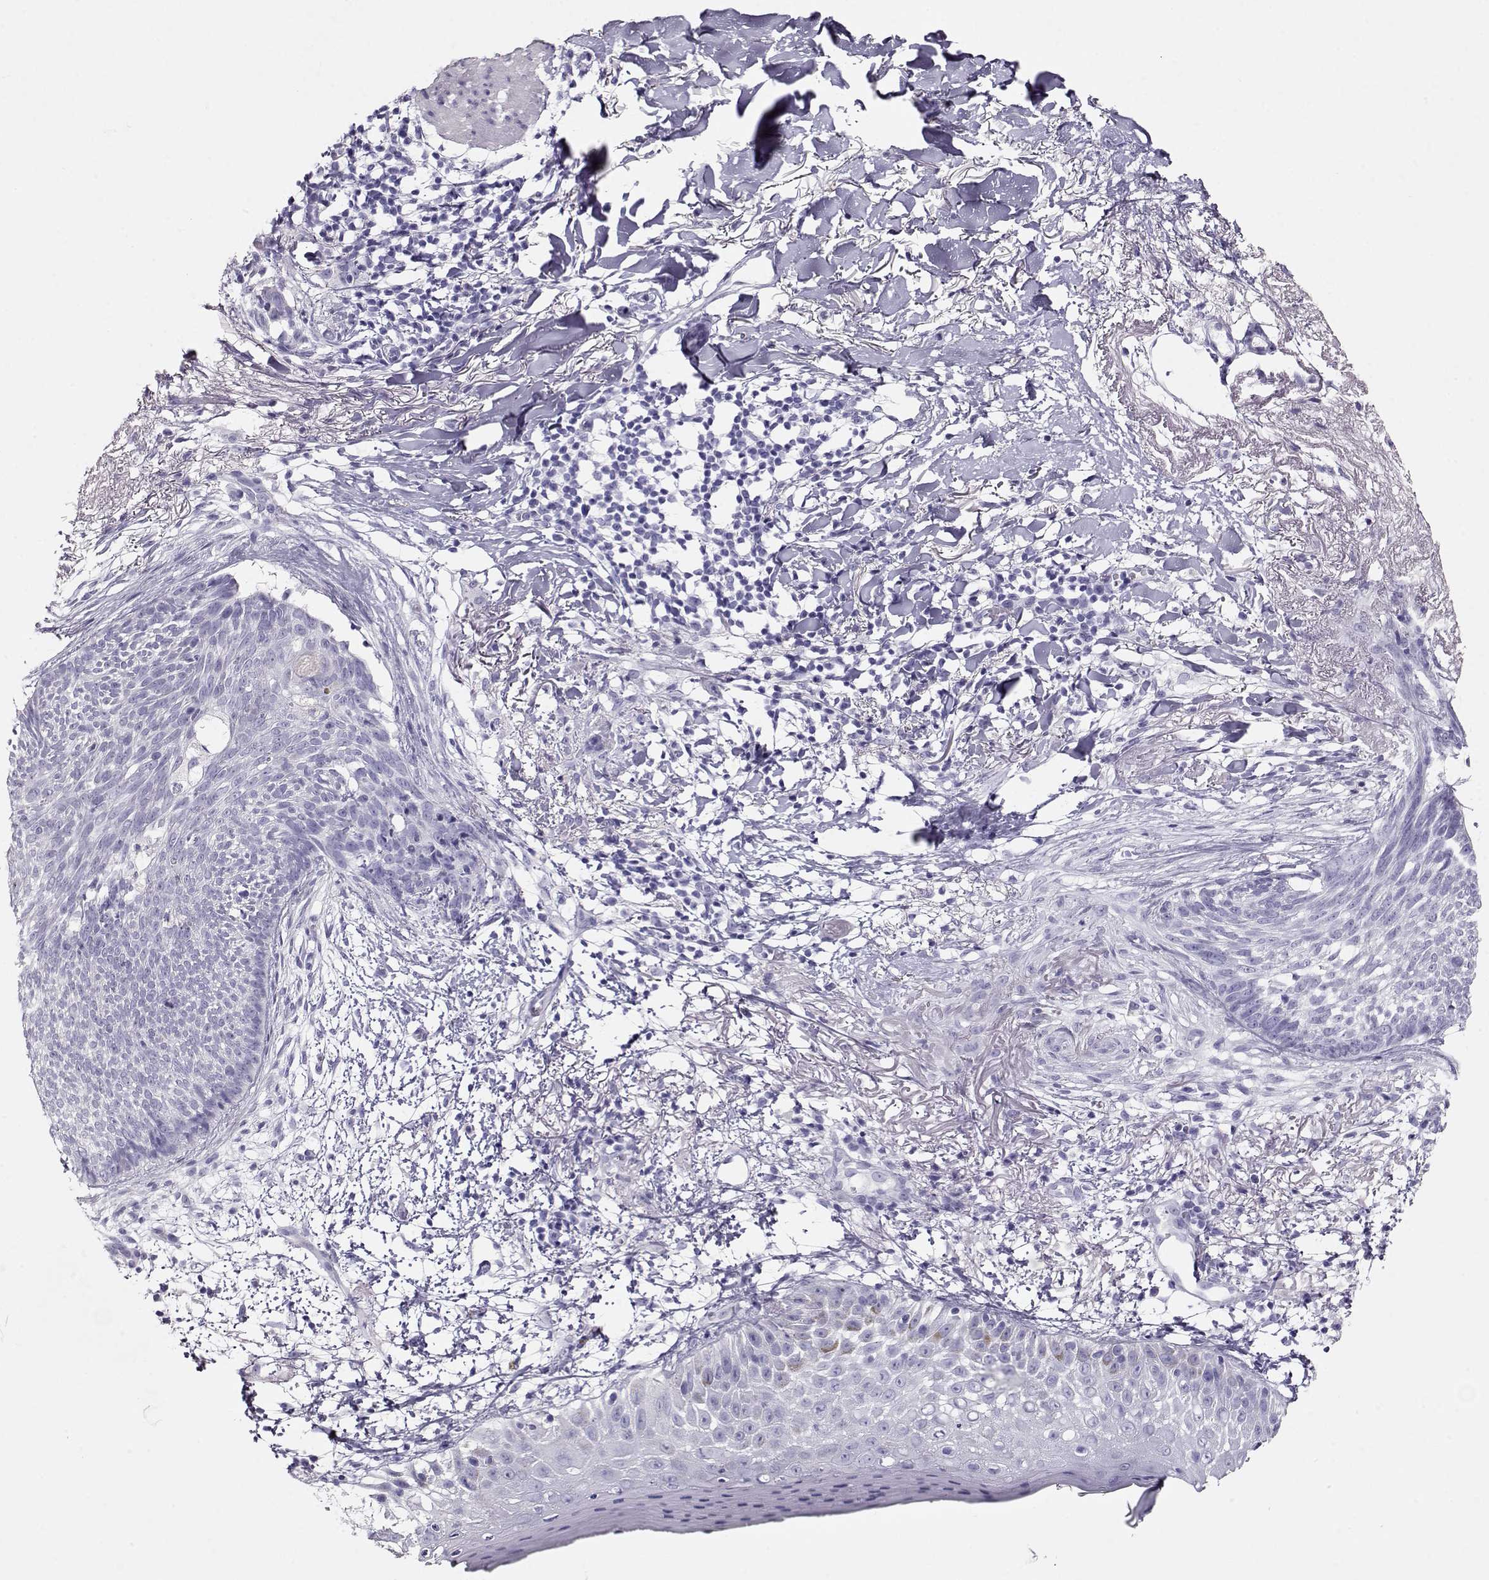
{"staining": {"intensity": "negative", "quantity": "none", "location": "none"}, "tissue": "skin cancer", "cell_type": "Tumor cells", "image_type": "cancer", "snomed": [{"axis": "morphology", "description": "Normal tissue, NOS"}, {"axis": "morphology", "description": "Basal cell carcinoma"}, {"axis": "topography", "description": "Skin"}], "caption": "Immunohistochemistry histopathology image of neoplastic tissue: human skin cancer stained with DAB exhibits no significant protein expression in tumor cells.", "gene": "ACTN2", "patient": {"sex": "male", "age": 84}}